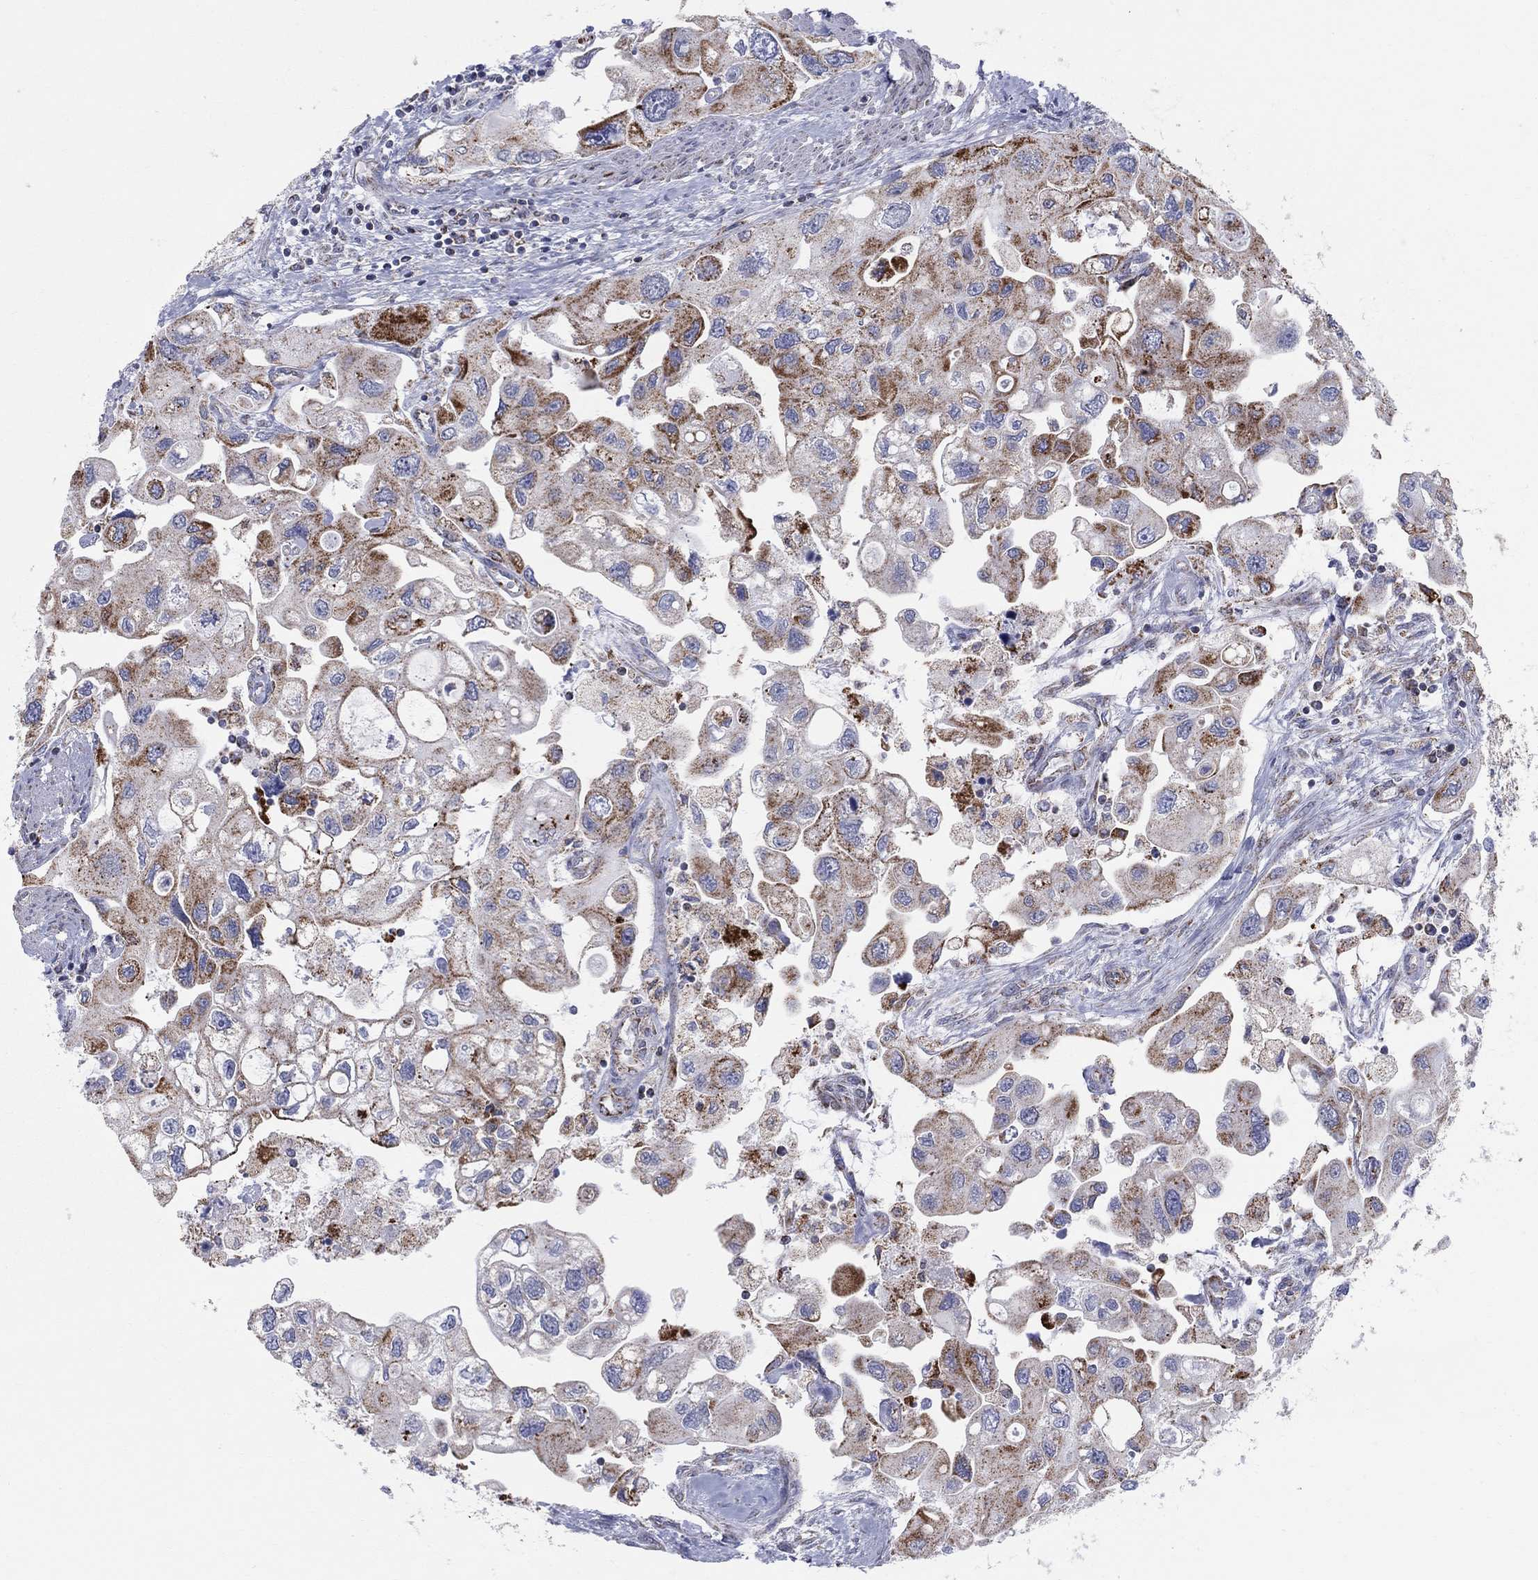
{"staining": {"intensity": "strong", "quantity": "25%-75%", "location": "cytoplasmic/membranous"}, "tissue": "urothelial cancer", "cell_type": "Tumor cells", "image_type": "cancer", "snomed": [{"axis": "morphology", "description": "Urothelial carcinoma, High grade"}, {"axis": "topography", "description": "Urinary bladder"}], "caption": "The micrograph shows a brown stain indicating the presence of a protein in the cytoplasmic/membranous of tumor cells in urothelial cancer.", "gene": "KISS1R", "patient": {"sex": "male", "age": 59}}